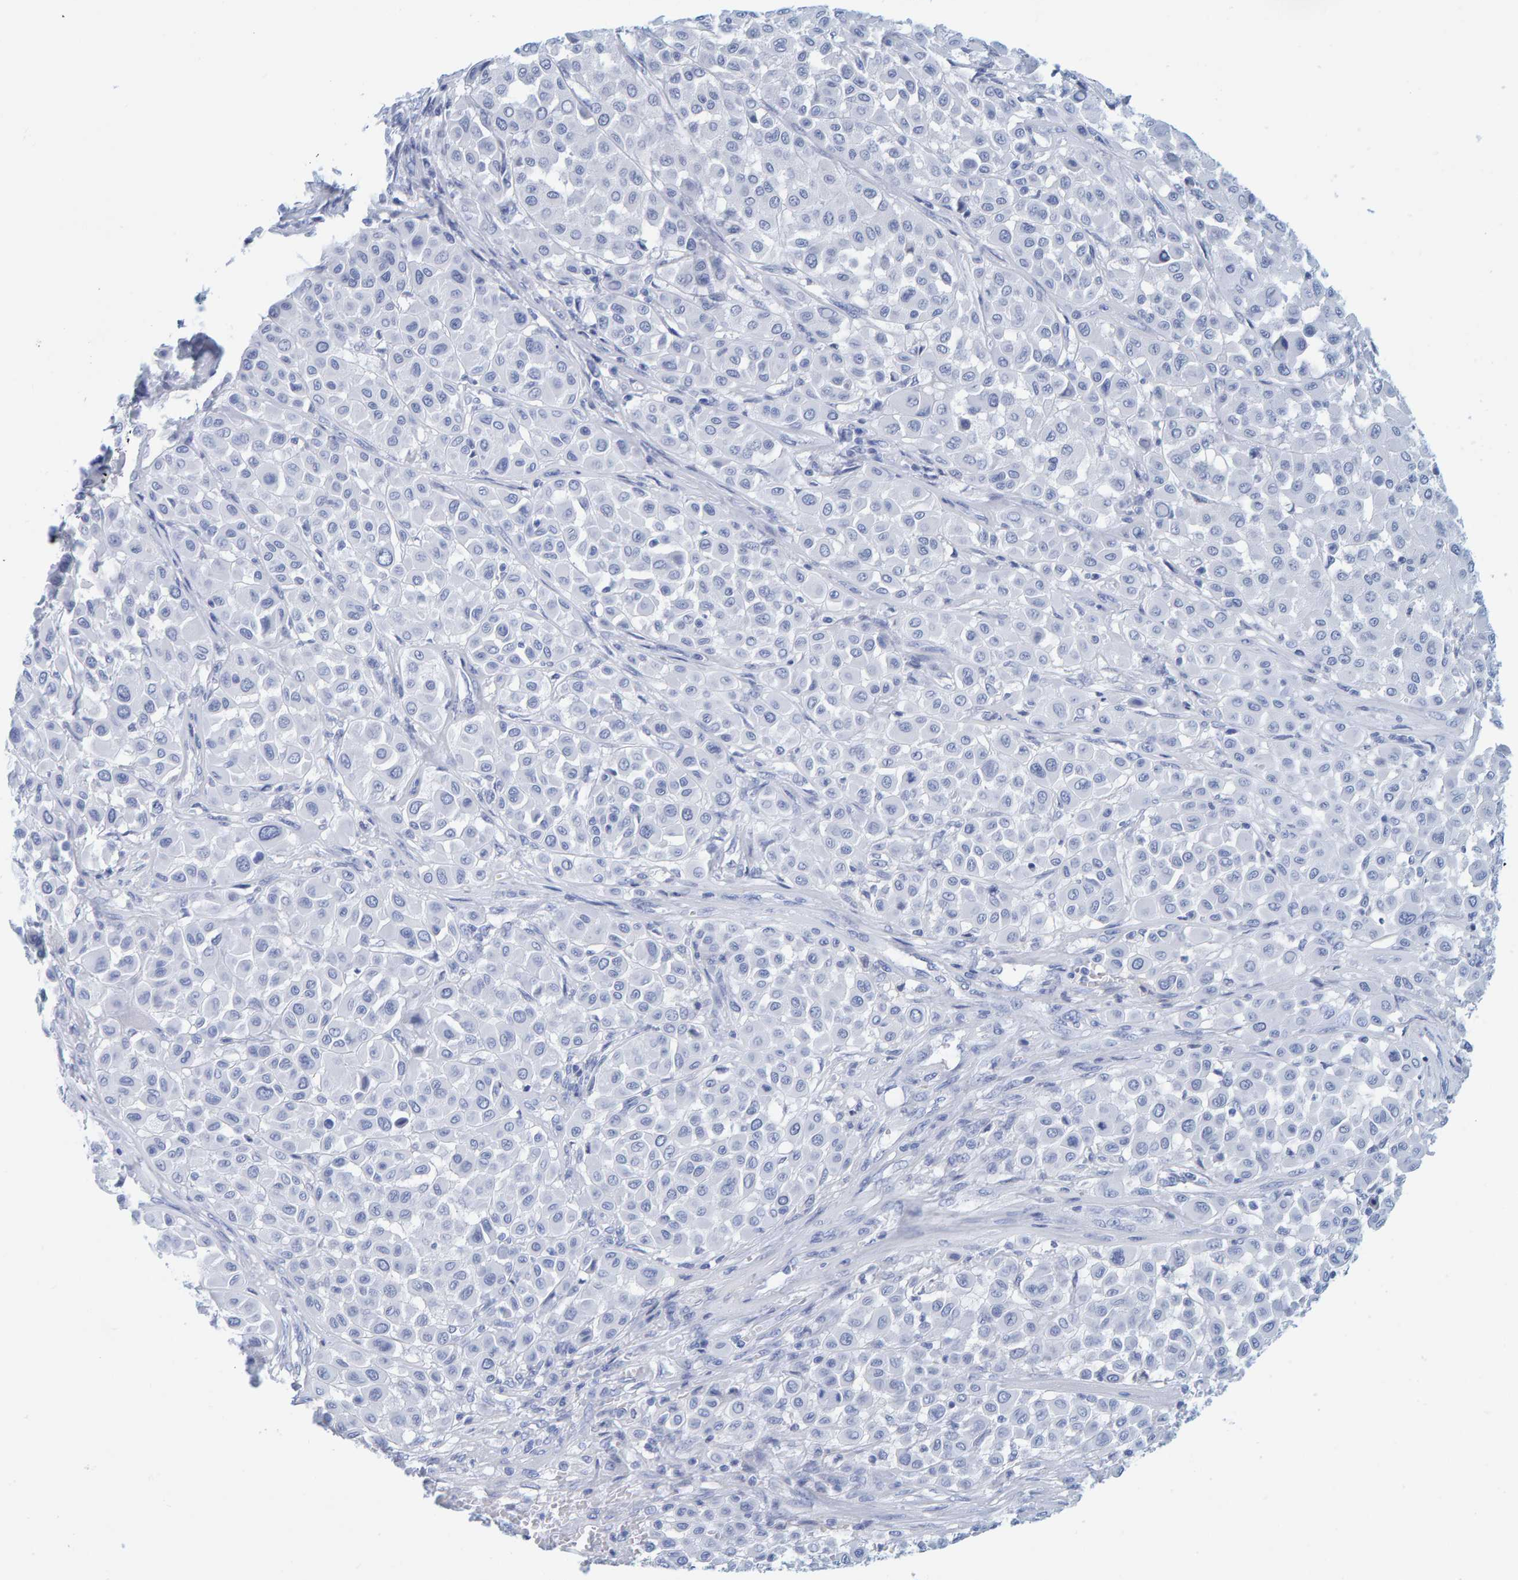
{"staining": {"intensity": "negative", "quantity": "none", "location": "none"}, "tissue": "melanoma", "cell_type": "Tumor cells", "image_type": "cancer", "snomed": [{"axis": "morphology", "description": "Malignant melanoma, Metastatic site"}, {"axis": "topography", "description": "Soft tissue"}], "caption": "This is an immunohistochemistry (IHC) photomicrograph of malignant melanoma (metastatic site). There is no staining in tumor cells.", "gene": "SFTPC", "patient": {"sex": "male", "age": 41}}